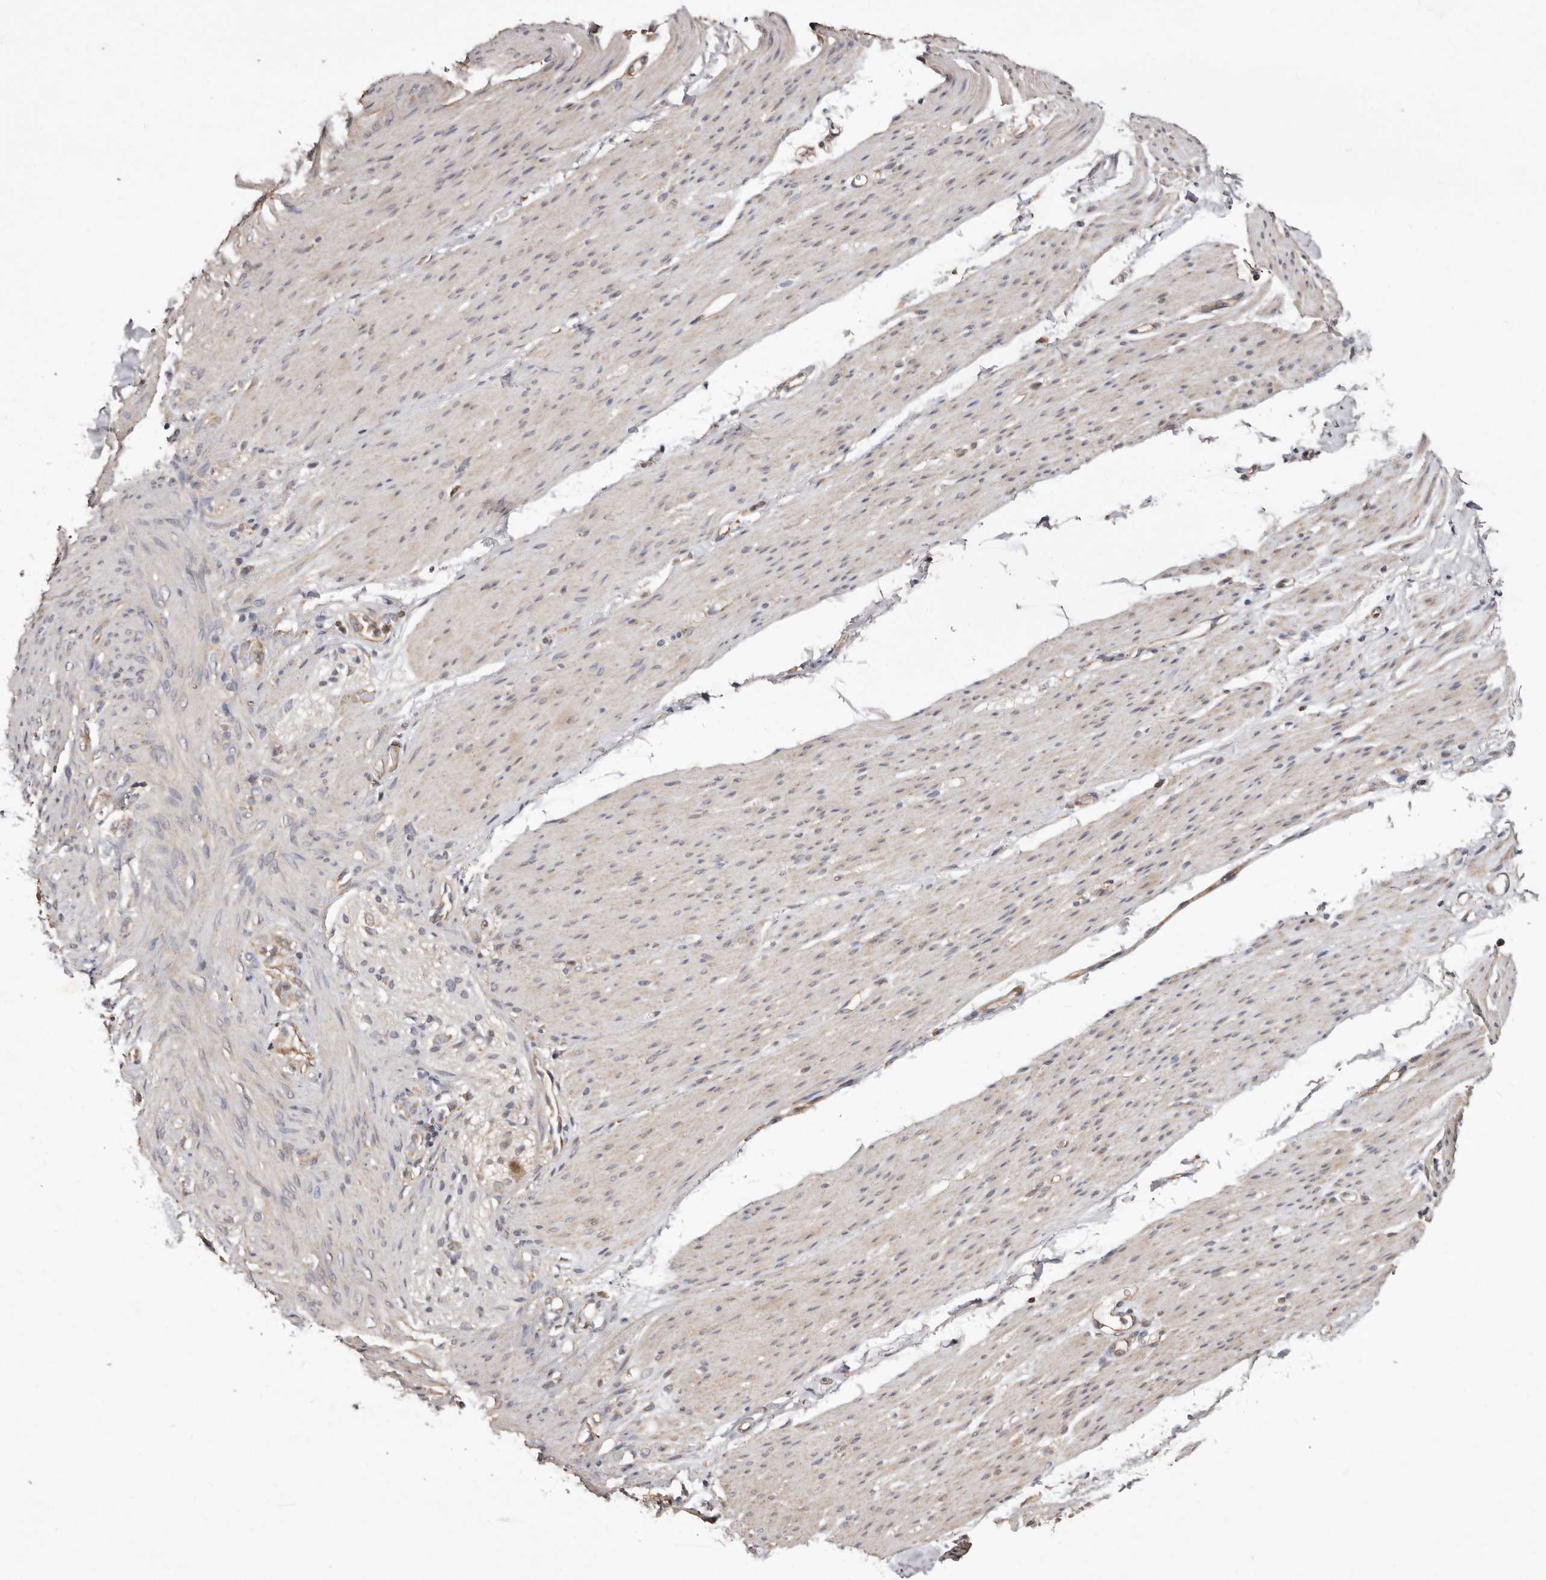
{"staining": {"intensity": "weak", "quantity": "<25%", "location": "cytoplasmic/membranous"}, "tissue": "smooth muscle", "cell_type": "Smooth muscle cells", "image_type": "normal", "snomed": [{"axis": "morphology", "description": "Normal tissue, NOS"}, {"axis": "topography", "description": "Colon"}, {"axis": "topography", "description": "Peripheral nerve tissue"}], "caption": "The histopathology image exhibits no significant staining in smooth muscle cells of smooth muscle. Brightfield microscopy of IHC stained with DAB (brown) and hematoxylin (blue), captured at high magnification.", "gene": "RRM2B", "patient": {"sex": "female", "age": 61}}